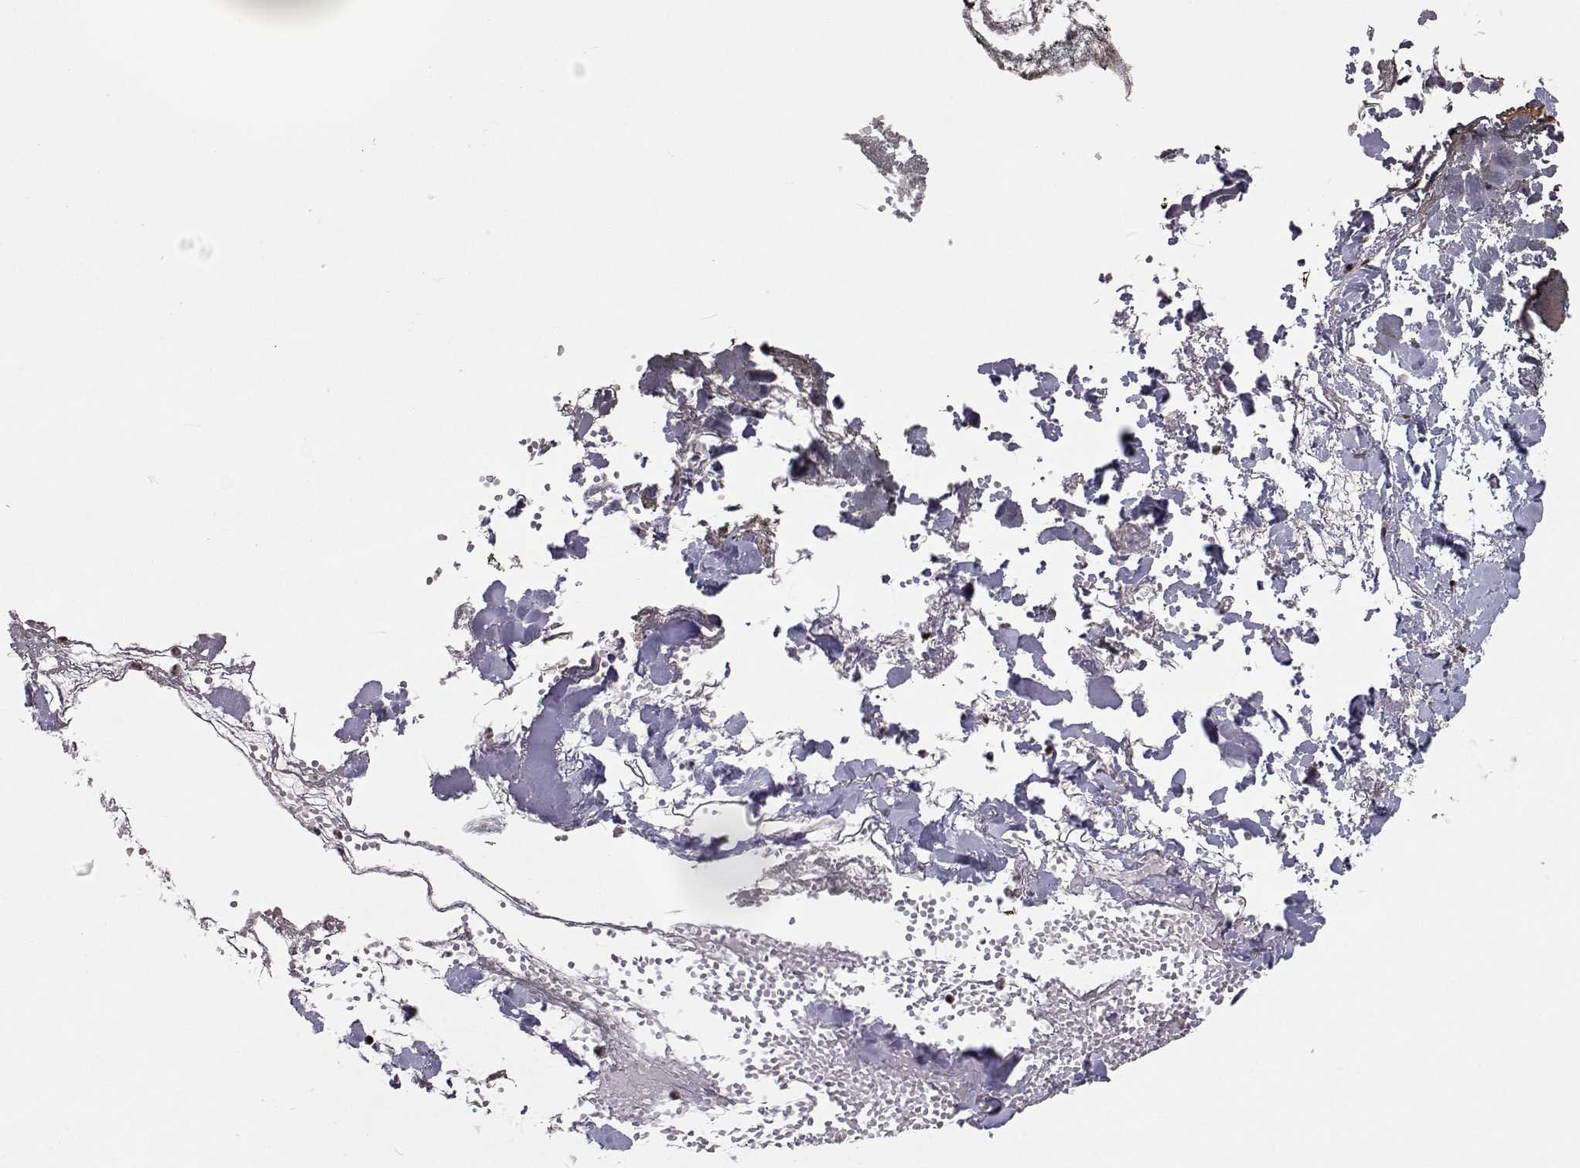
{"staining": {"intensity": "moderate", "quantity": "25%-75%", "location": "nuclear"}, "tissue": "skin", "cell_type": "Fibroblasts", "image_type": "normal", "snomed": [{"axis": "morphology", "description": "Normal tissue, NOS"}, {"axis": "topography", "description": "Skin"}], "caption": "The photomicrograph shows immunohistochemical staining of benign skin. There is moderate nuclear expression is present in about 25%-75% of fibroblasts. (DAB (3,3'-diaminobenzidine) IHC, brown staining for protein, blue staining for nuclei).", "gene": "PKN2", "patient": {"sex": "female", "age": 34}}